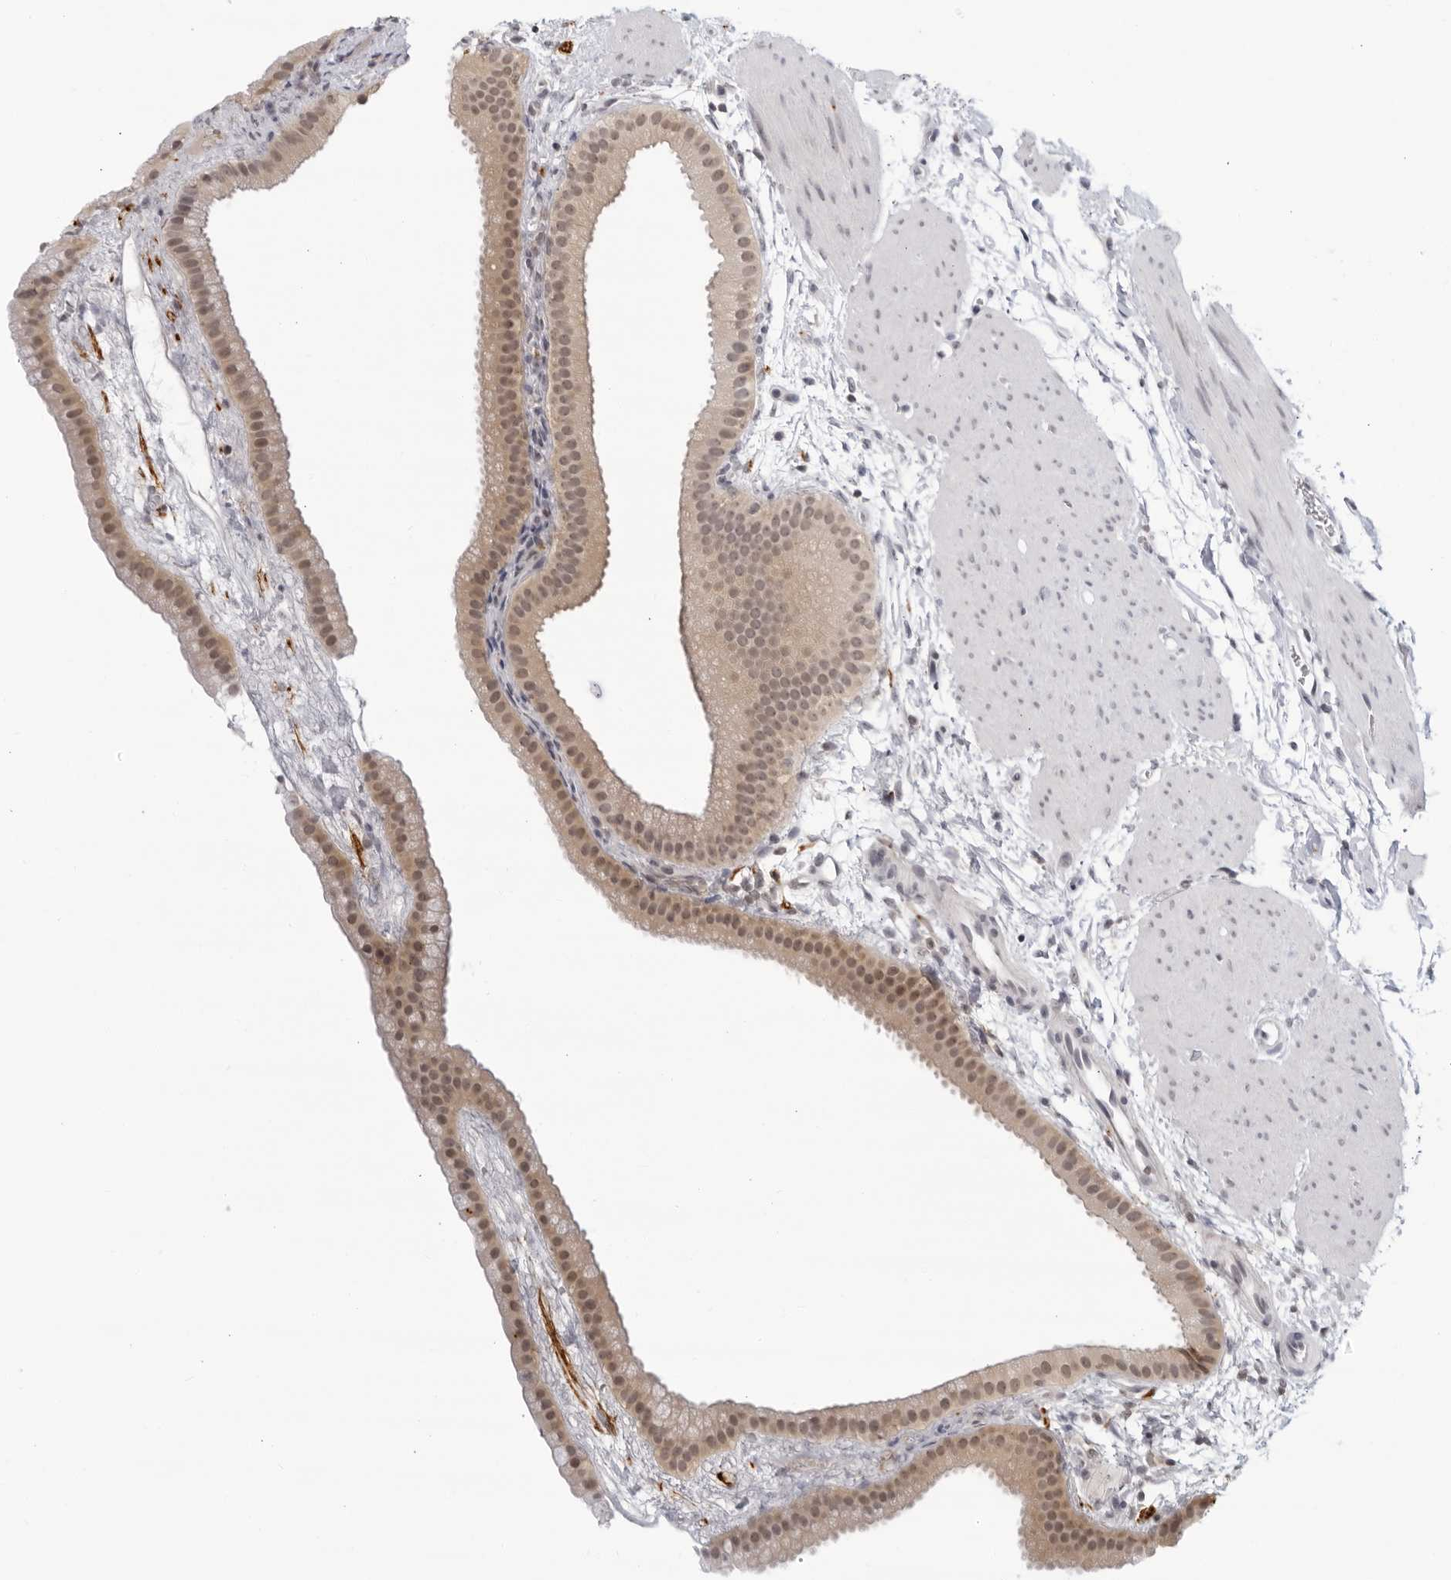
{"staining": {"intensity": "moderate", "quantity": ">75%", "location": "nuclear"}, "tissue": "gallbladder", "cell_type": "Glandular cells", "image_type": "normal", "snomed": [{"axis": "morphology", "description": "Normal tissue, NOS"}, {"axis": "topography", "description": "Gallbladder"}], "caption": "The image shows staining of unremarkable gallbladder, revealing moderate nuclear protein staining (brown color) within glandular cells. Nuclei are stained in blue.", "gene": "CC2D1B", "patient": {"sex": "female", "age": 64}}